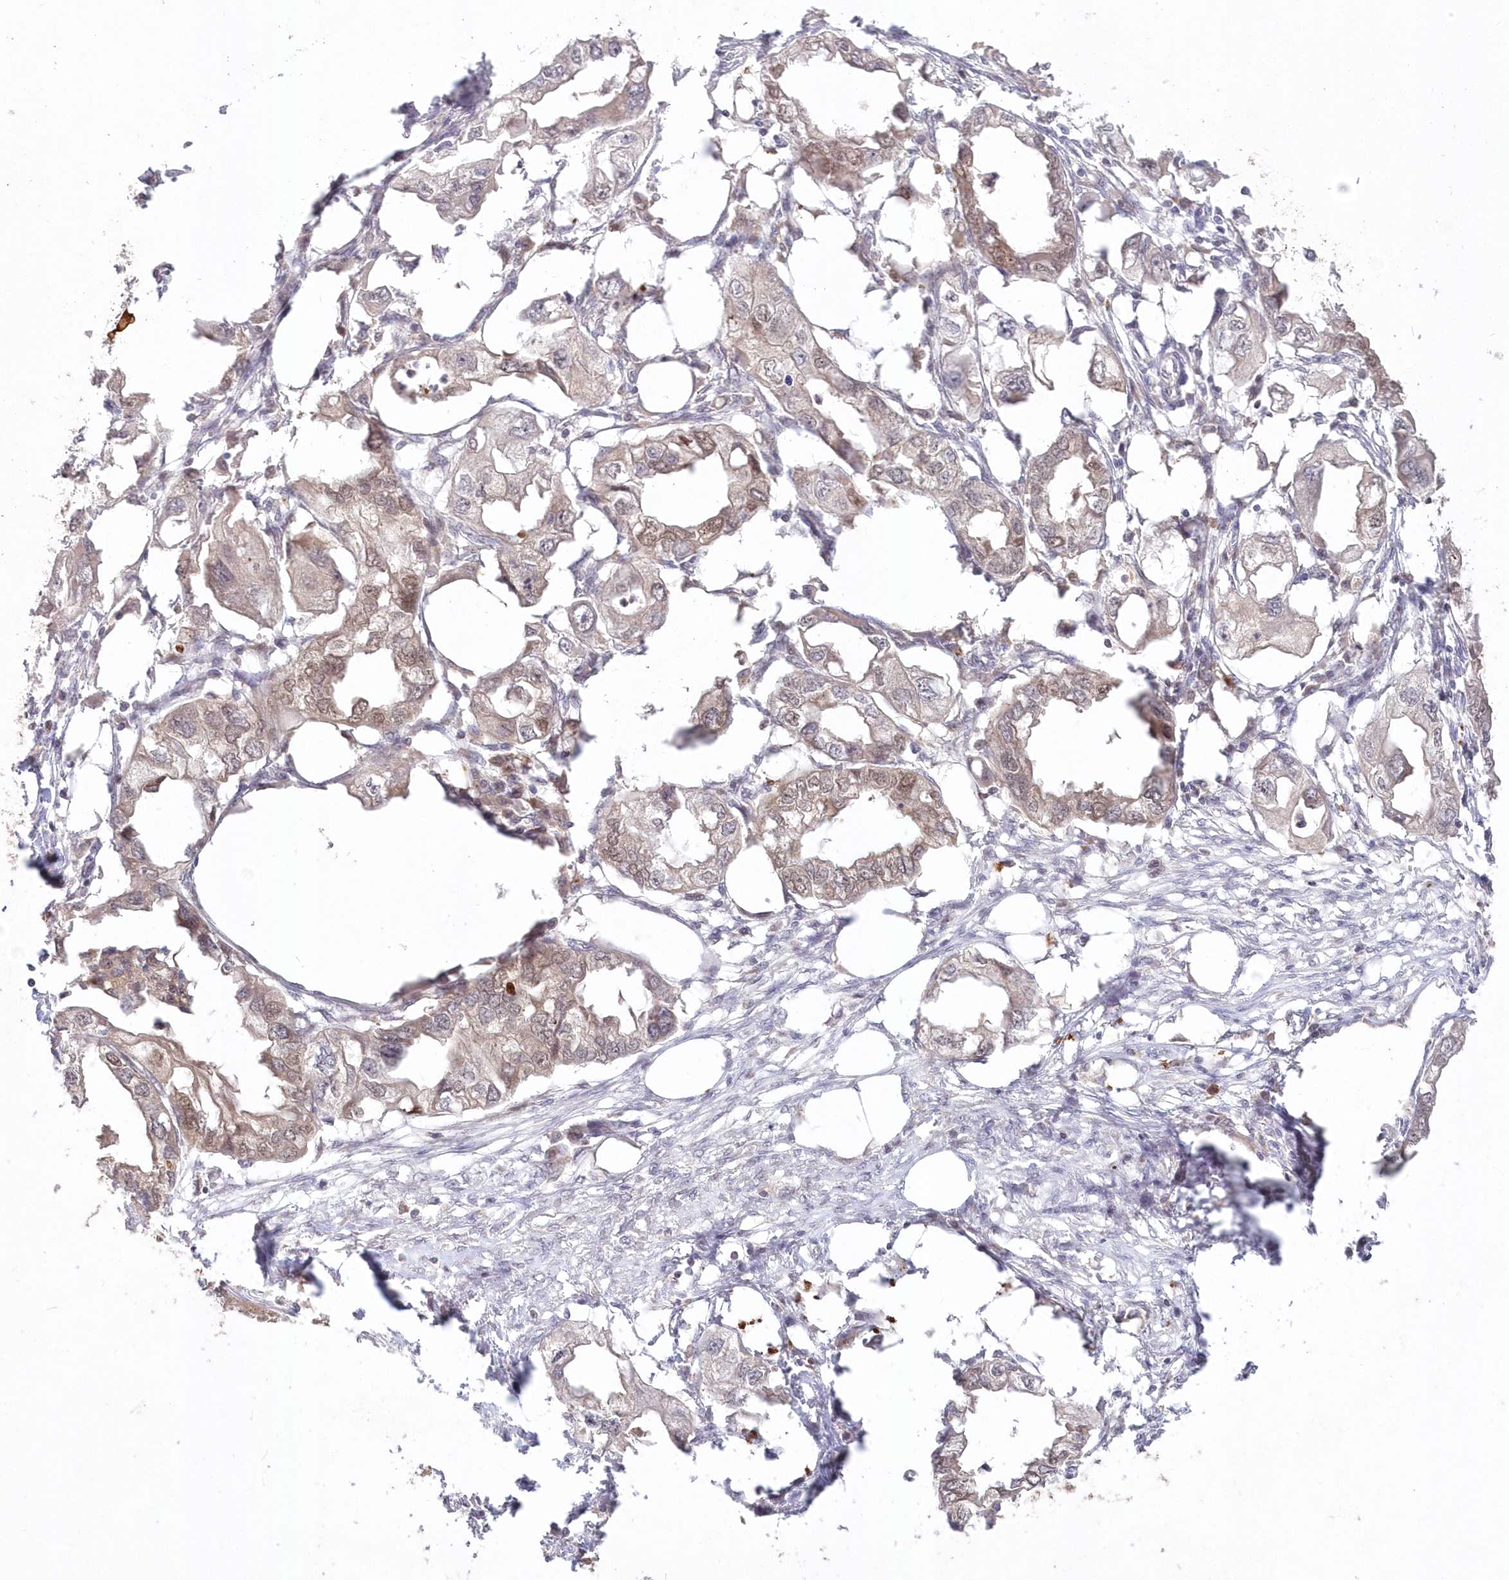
{"staining": {"intensity": "weak", "quantity": "<25%", "location": "cytoplasmic/membranous,nuclear"}, "tissue": "endometrial cancer", "cell_type": "Tumor cells", "image_type": "cancer", "snomed": [{"axis": "morphology", "description": "Adenocarcinoma, NOS"}, {"axis": "morphology", "description": "Adenocarcinoma, metastatic, NOS"}, {"axis": "topography", "description": "Adipose tissue"}, {"axis": "topography", "description": "Endometrium"}], "caption": "Endometrial cancer (metastatic adenocarcinoma) was stained to show a protein in brown. There is no significant positivity in tumor cells.", "gene": "ASCC1", "patient": {"sex": "female", "age": 67}}